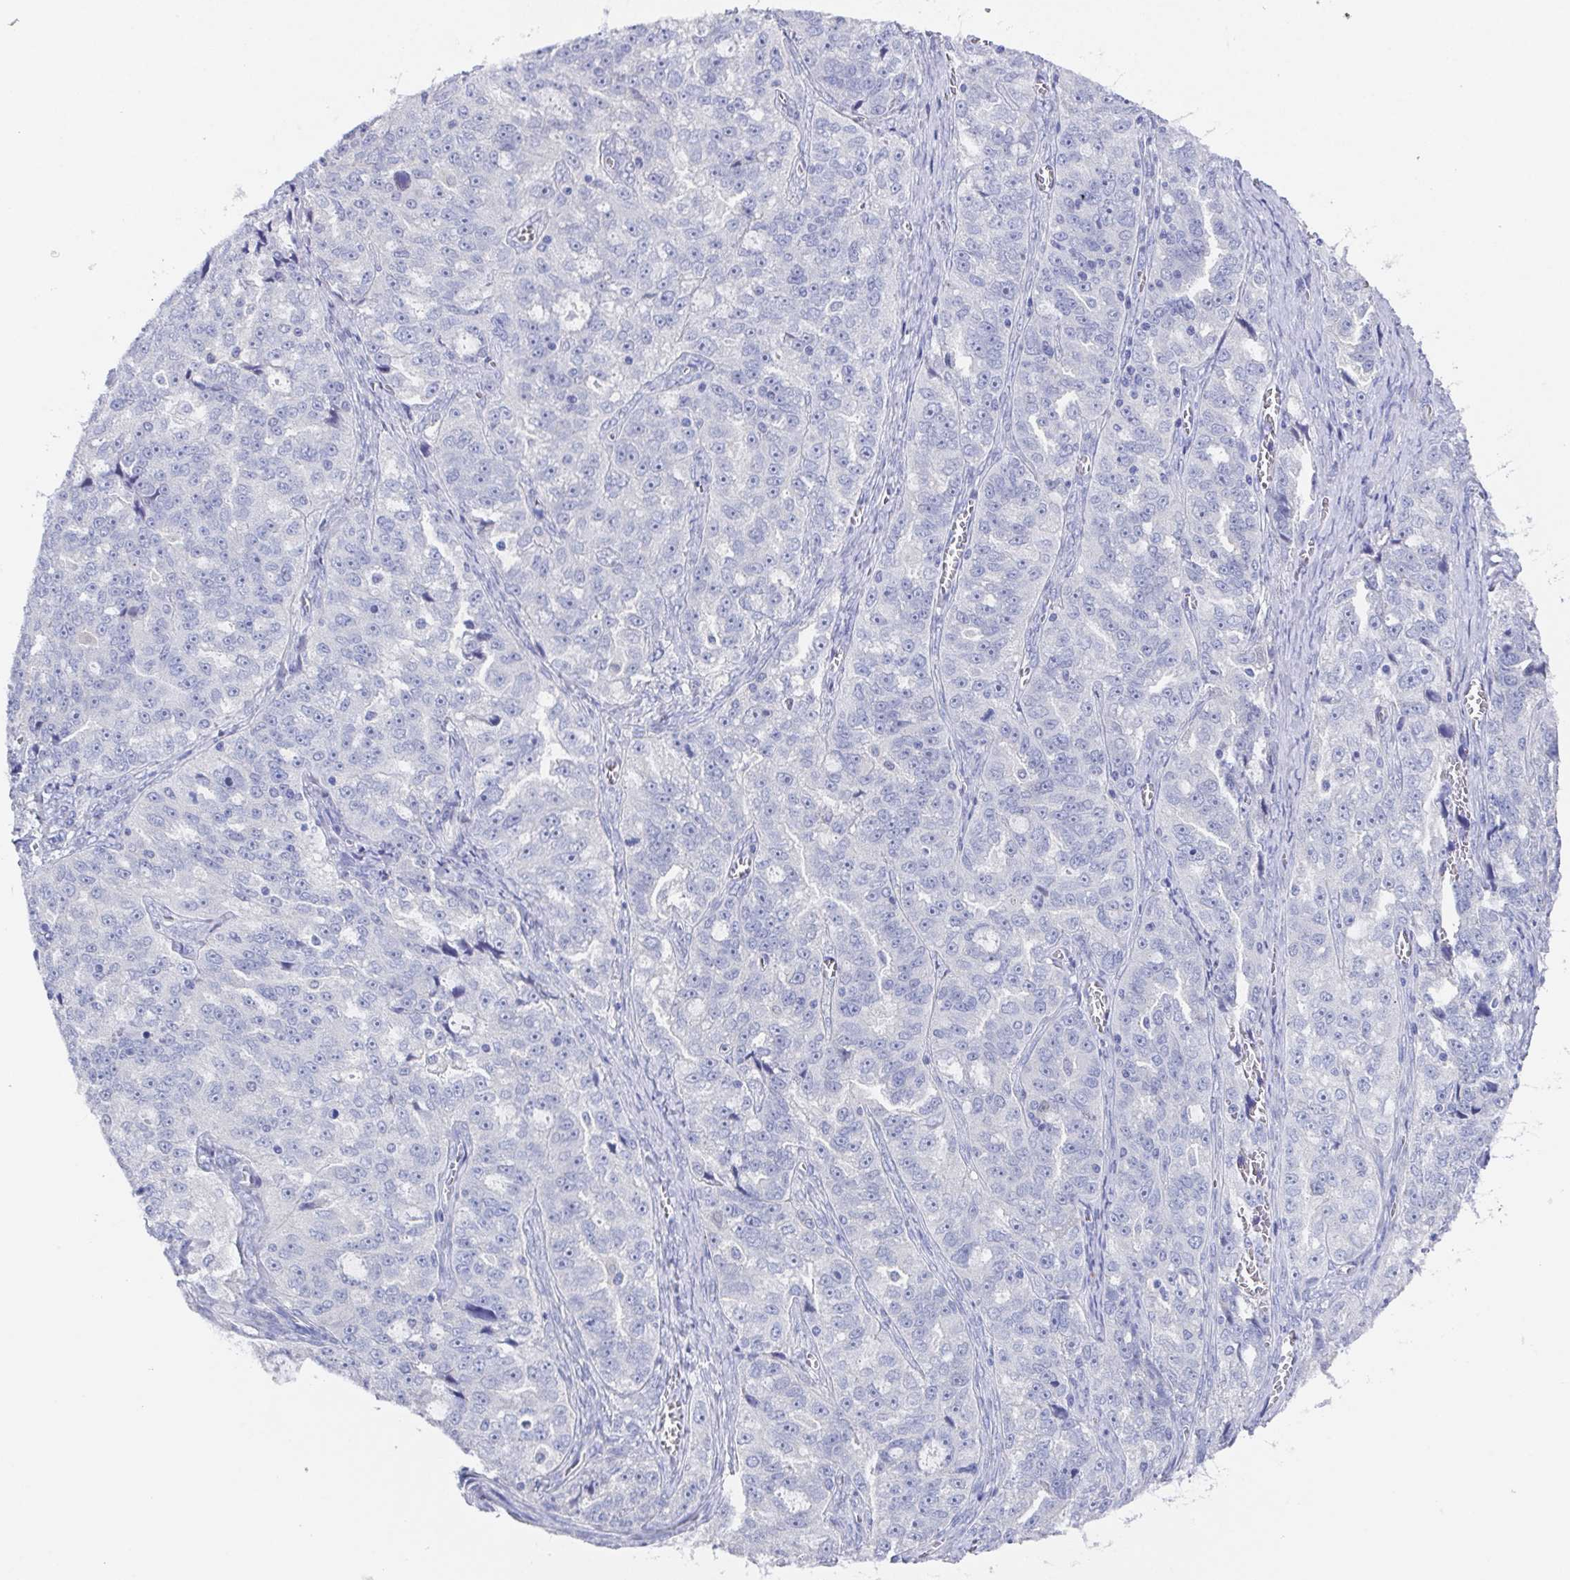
{"staining": {"intensity": "negative", "quantity": "none", "location": "none"}, "tissue": "ovarian cancer", "cell_type": "Tumor cells", "image_type": "cancer", "snomed": [{"axis": "morphology", "description": "Cystadenocarcinoma, serous, NOS"}, {"axis": "topography", "description": "Ovary"}], "caption": "Tumor cells are negative for brown protein staining in serous cystadenocarcinoma (ovarian).", "gene": "SSC4D", "patient": {"sex": "female", "age": 51}}